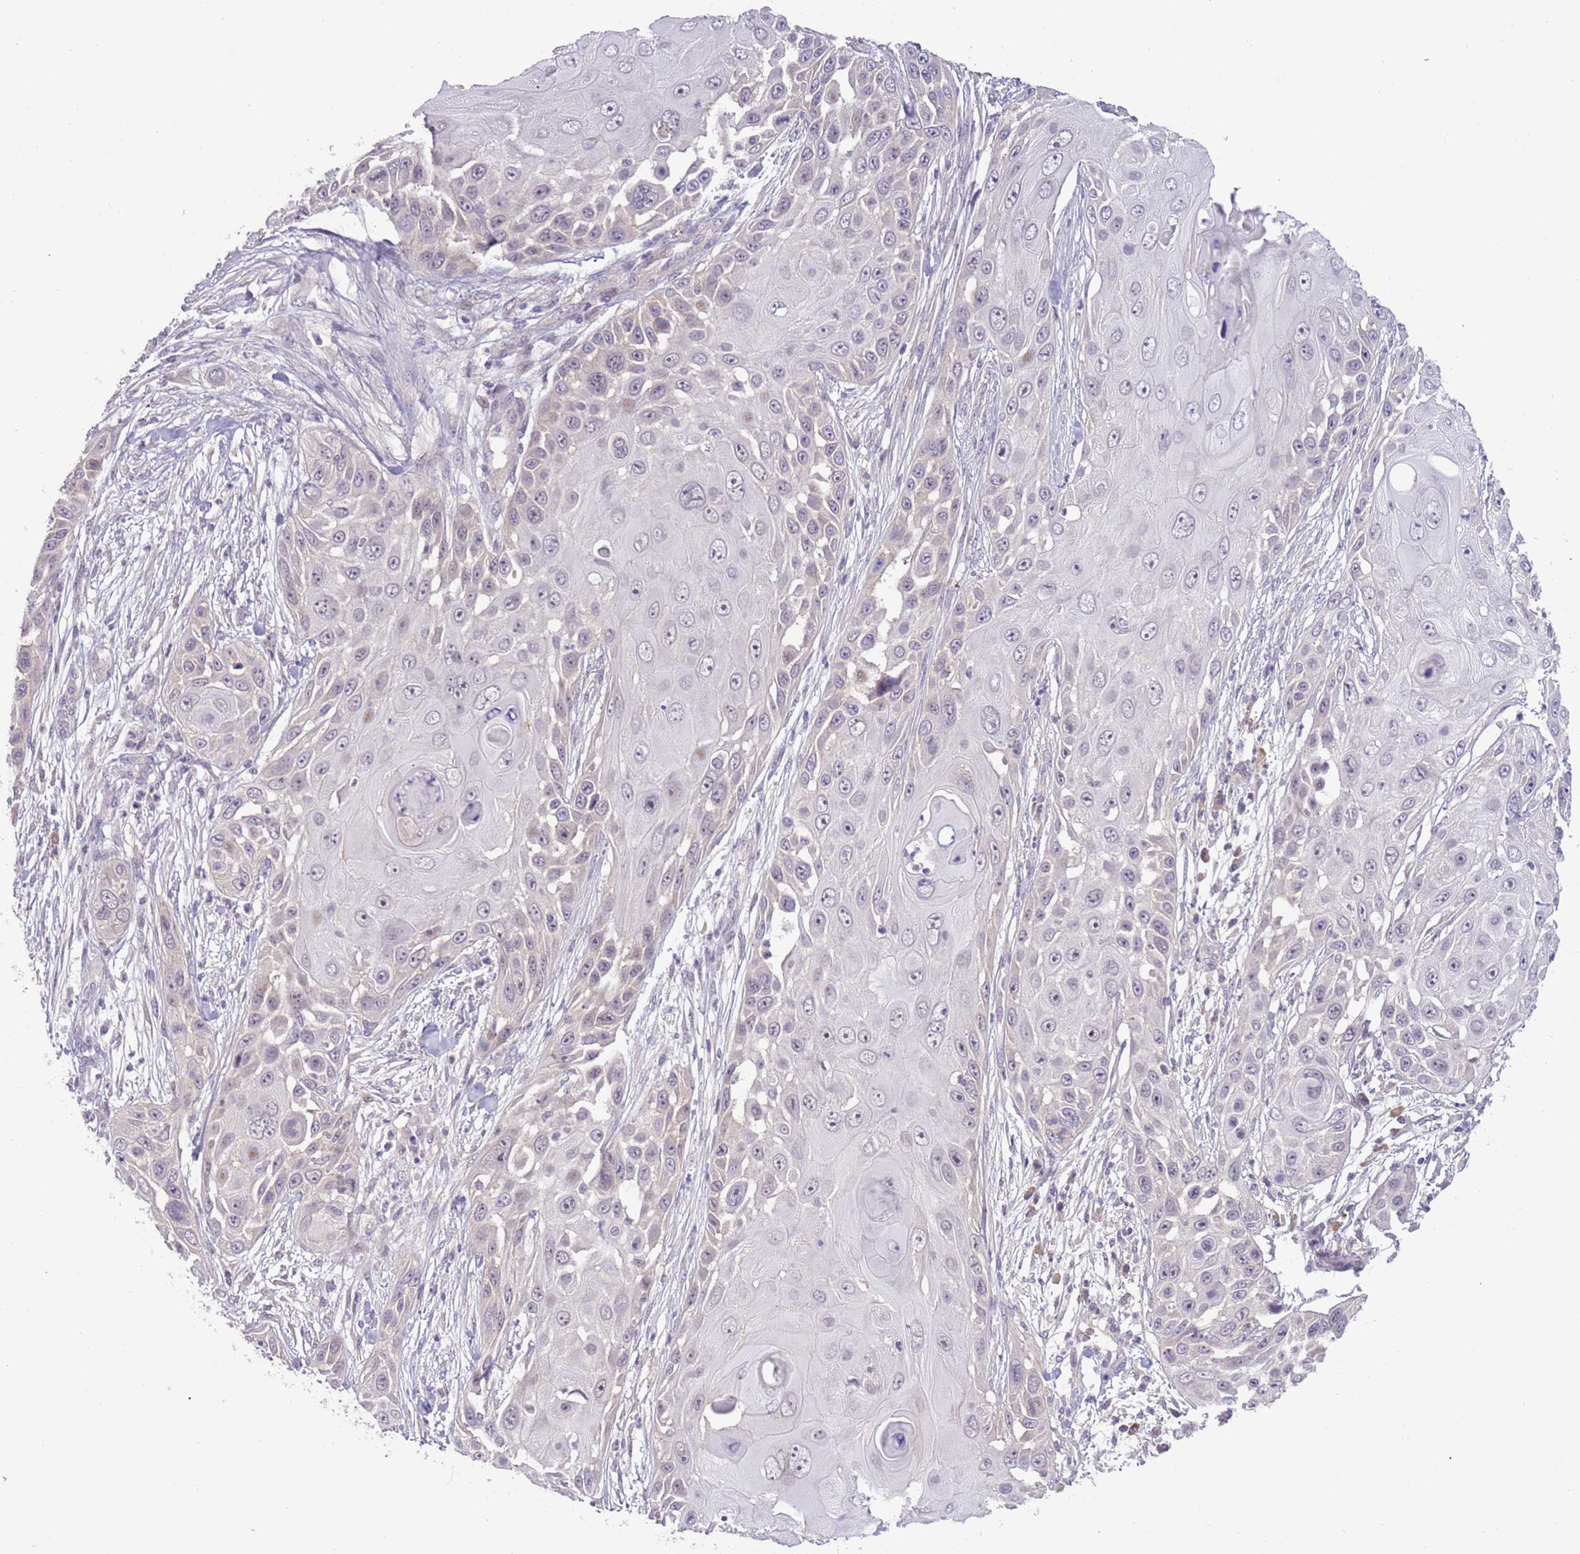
{"staining": {"intensity": "negative", "quantity": "none", "location": "none"}, "tissue": "skin cancer", "cell_type": "Tumor cells", "image_type": "cancer", "snomed": [{"axis": "morphology", "description": "Squamous cell carcinoma, NOS"}, {"axis": "topography", "description": "Skin"}], "caption": "Immunohistochemical staining of squamous cell carcinoma (skin) shows no significant staining in tumor cells.", "gene": "SHROOM3", "patient": {"sex": "female", "age": 44}}